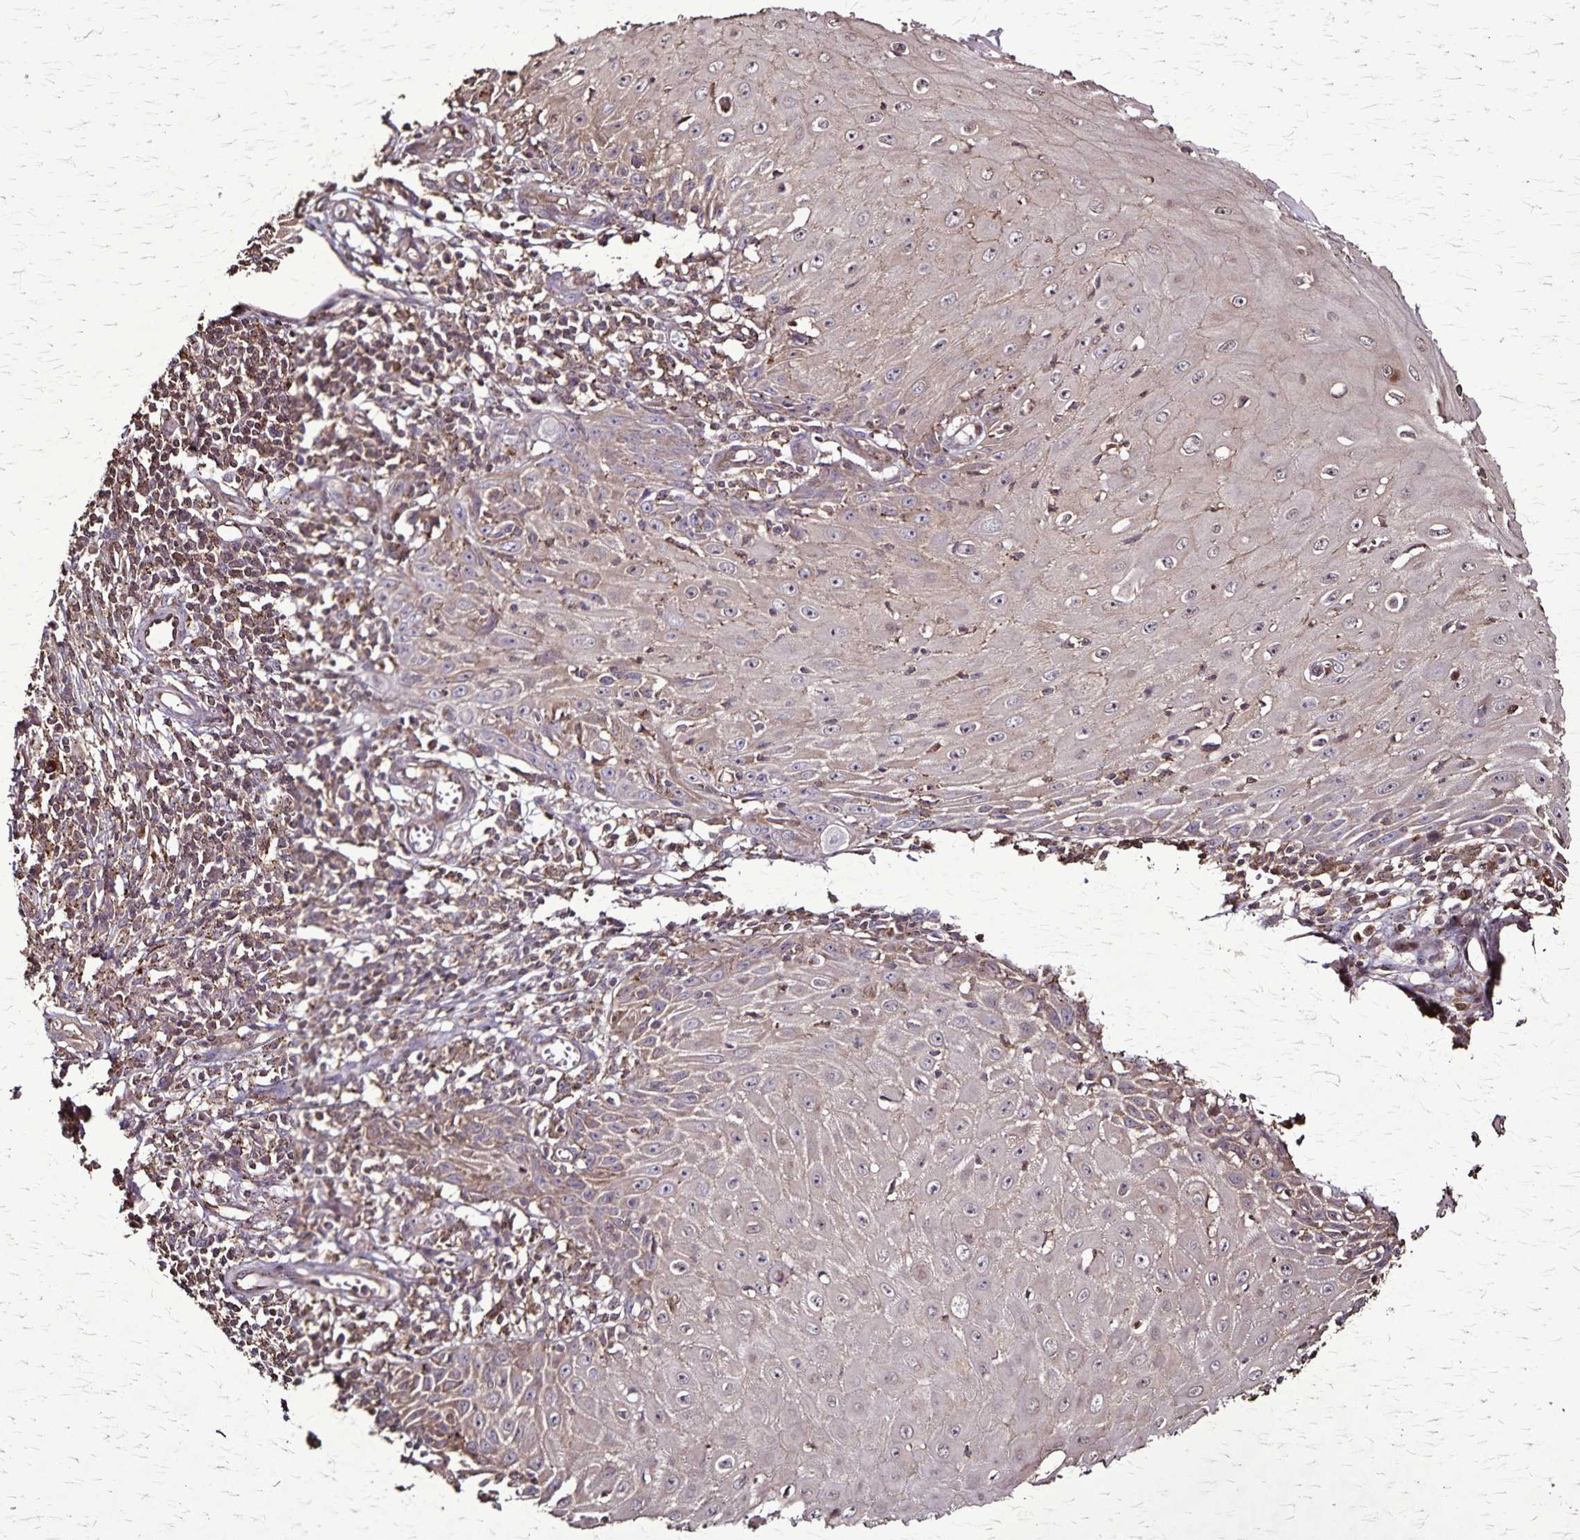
{"staining": {"intensity": "weak", "quantity": ">75%", "location": "cytoplasmic/membranous"}, "tissue": "skin cancer", "cell_type": "Tumor cells", "image_type": "cancer", "snomed": [{"axis": "morphology", "description": "Squamous cell carcinoma, NOS"}, {"axis": "topography", "description": "Skin"}], "caption": "Immunohistochemical staining of skin cancer displays low levels of weak cytoplasmic/membranous protein staining in about >75% of tumor cells.", "gene": "CHMP1B", "patient": {"sex": "female", "age": 73}}